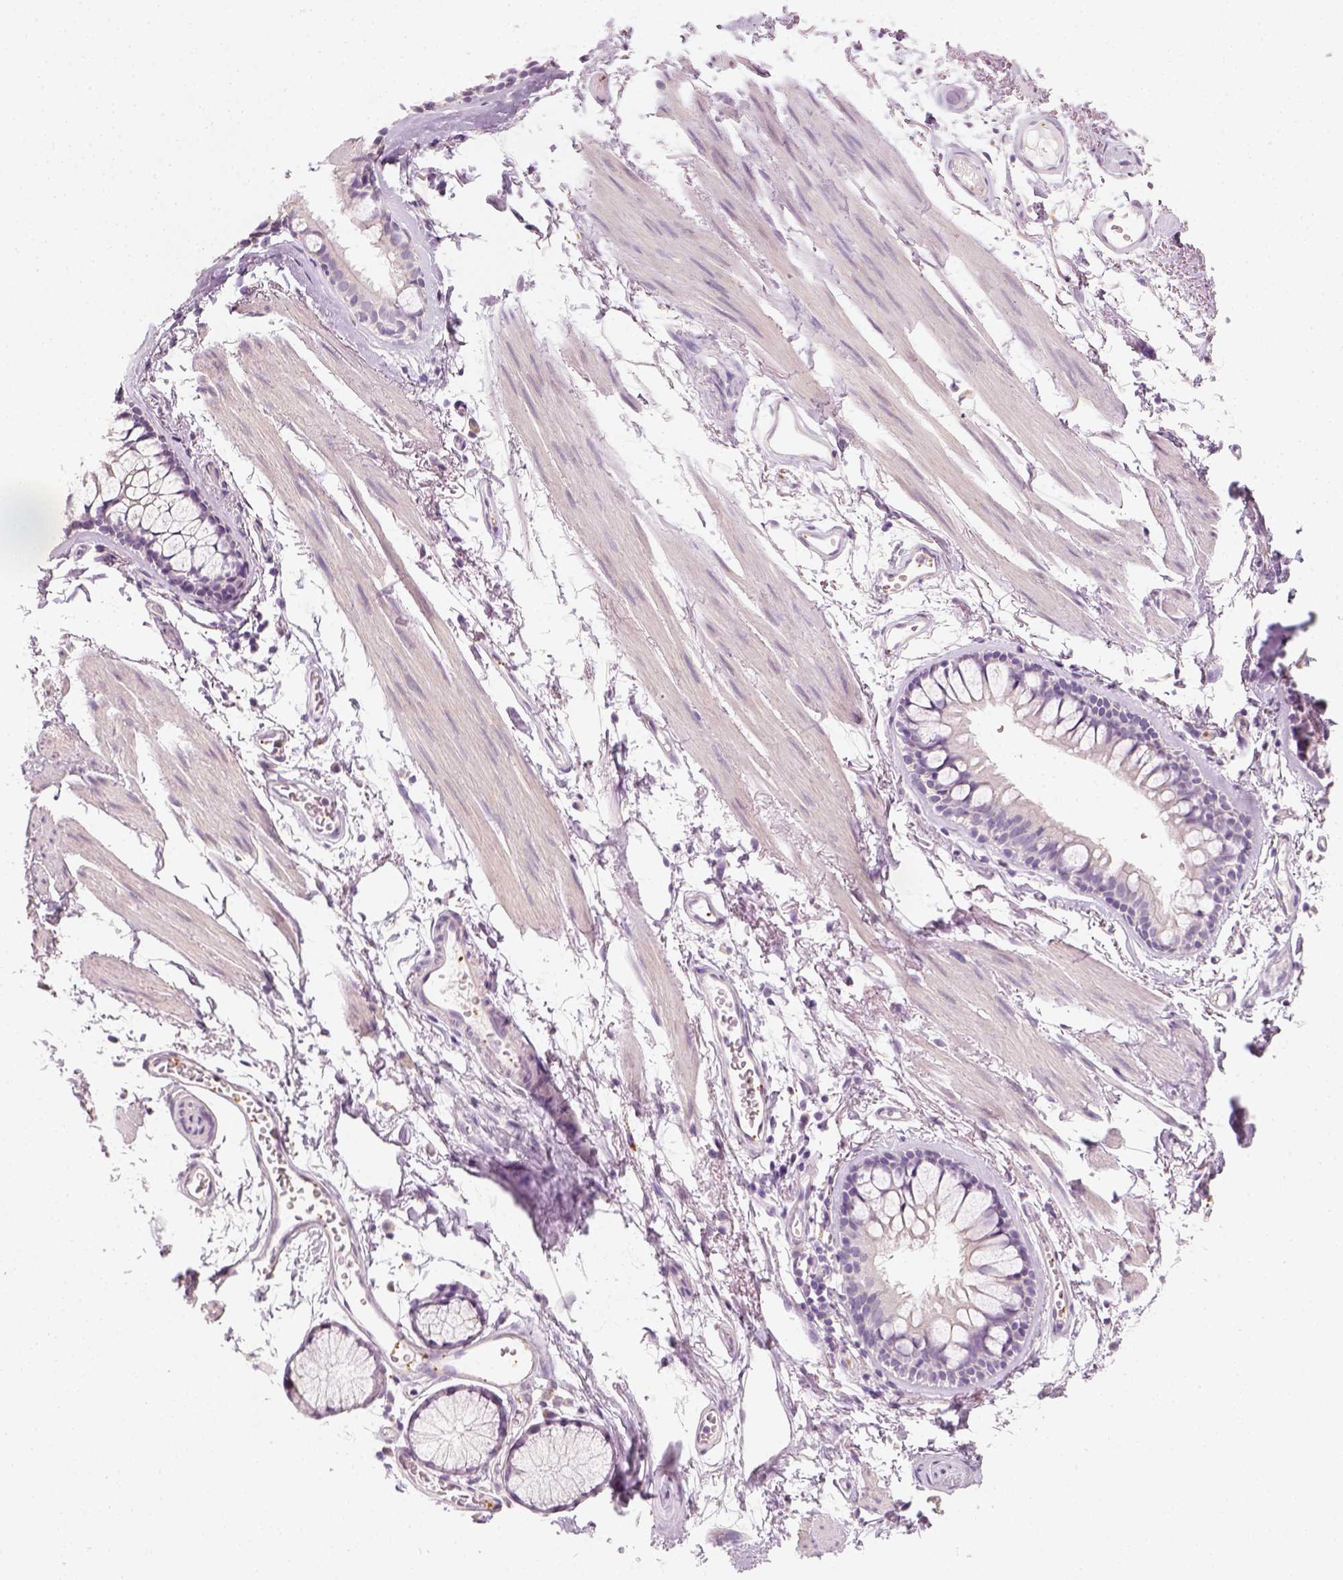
{"staining": {"intensity": "negative", "quantity": "none", "location": "none"}, "tissue": "adipose tissue", "cell_type": "Adipocytes", "image_type": "normal", "snomed": [{"axis": "morphology", "description": "Normal tissue, NOS"}, {"axis": "topography", "description": "Cartilage tissue"}, {"axis": "topography", "description": "Bronchus"}], "caption": "Human adipose tissue stained for a protein using IHC reveals no positivity in adipocytes.", "gene": "FAM163B", "patient": {"sex": "female", "age": 79}}